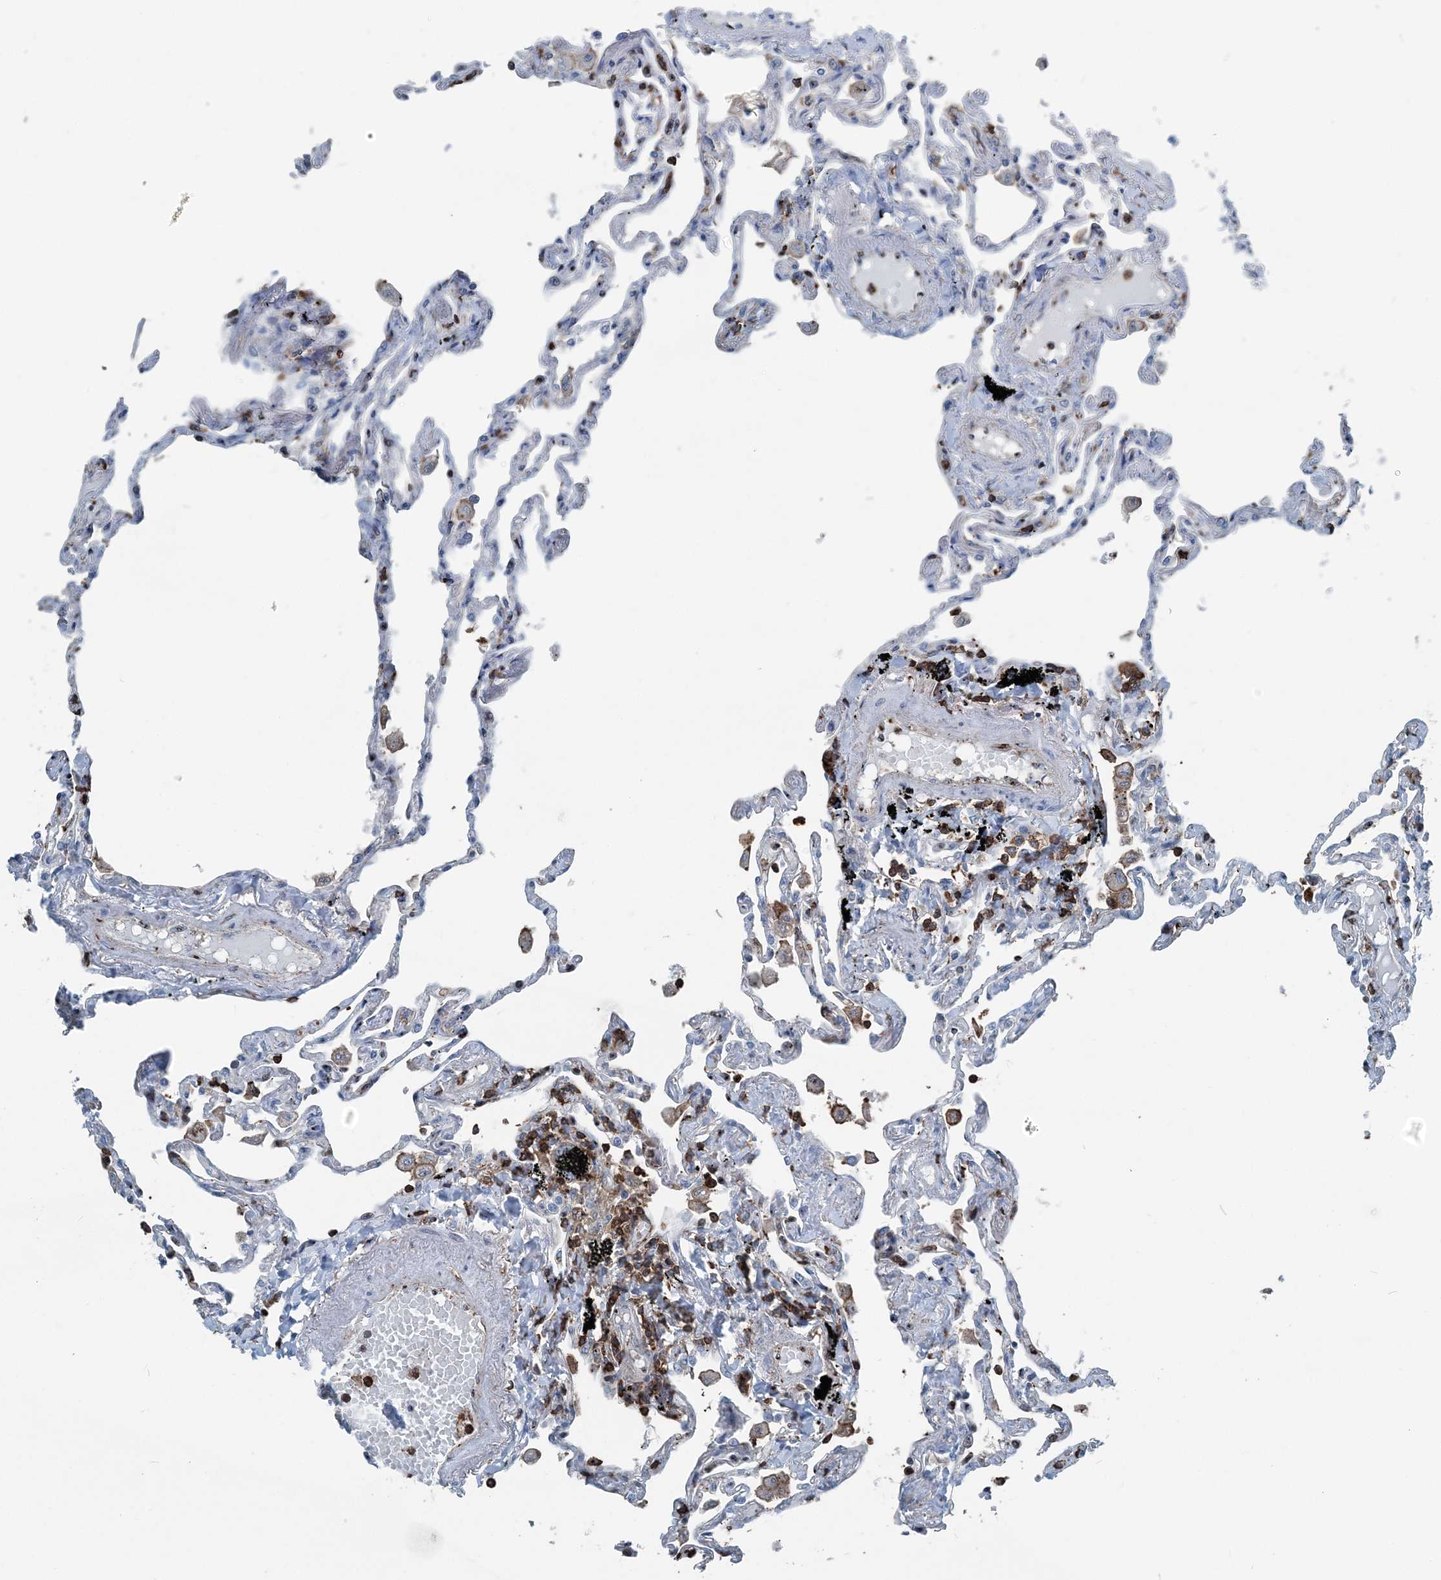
{"staining": {"intensity": "negative", "quantity": "none", "location": "none"}, "tissue": "lung", "cell_type": "Alveolar cells", "image_type": "normal", "snomed": [{"axis": "morphology", "description": "Normal tissue, NOS"}, {"axis": "topography", "description": "Lung"}], "caption": "There is no significant positivity in alveolar cells of lung.", "gene": "CFL1", "patient": {"sex": "female", "age": 67}}